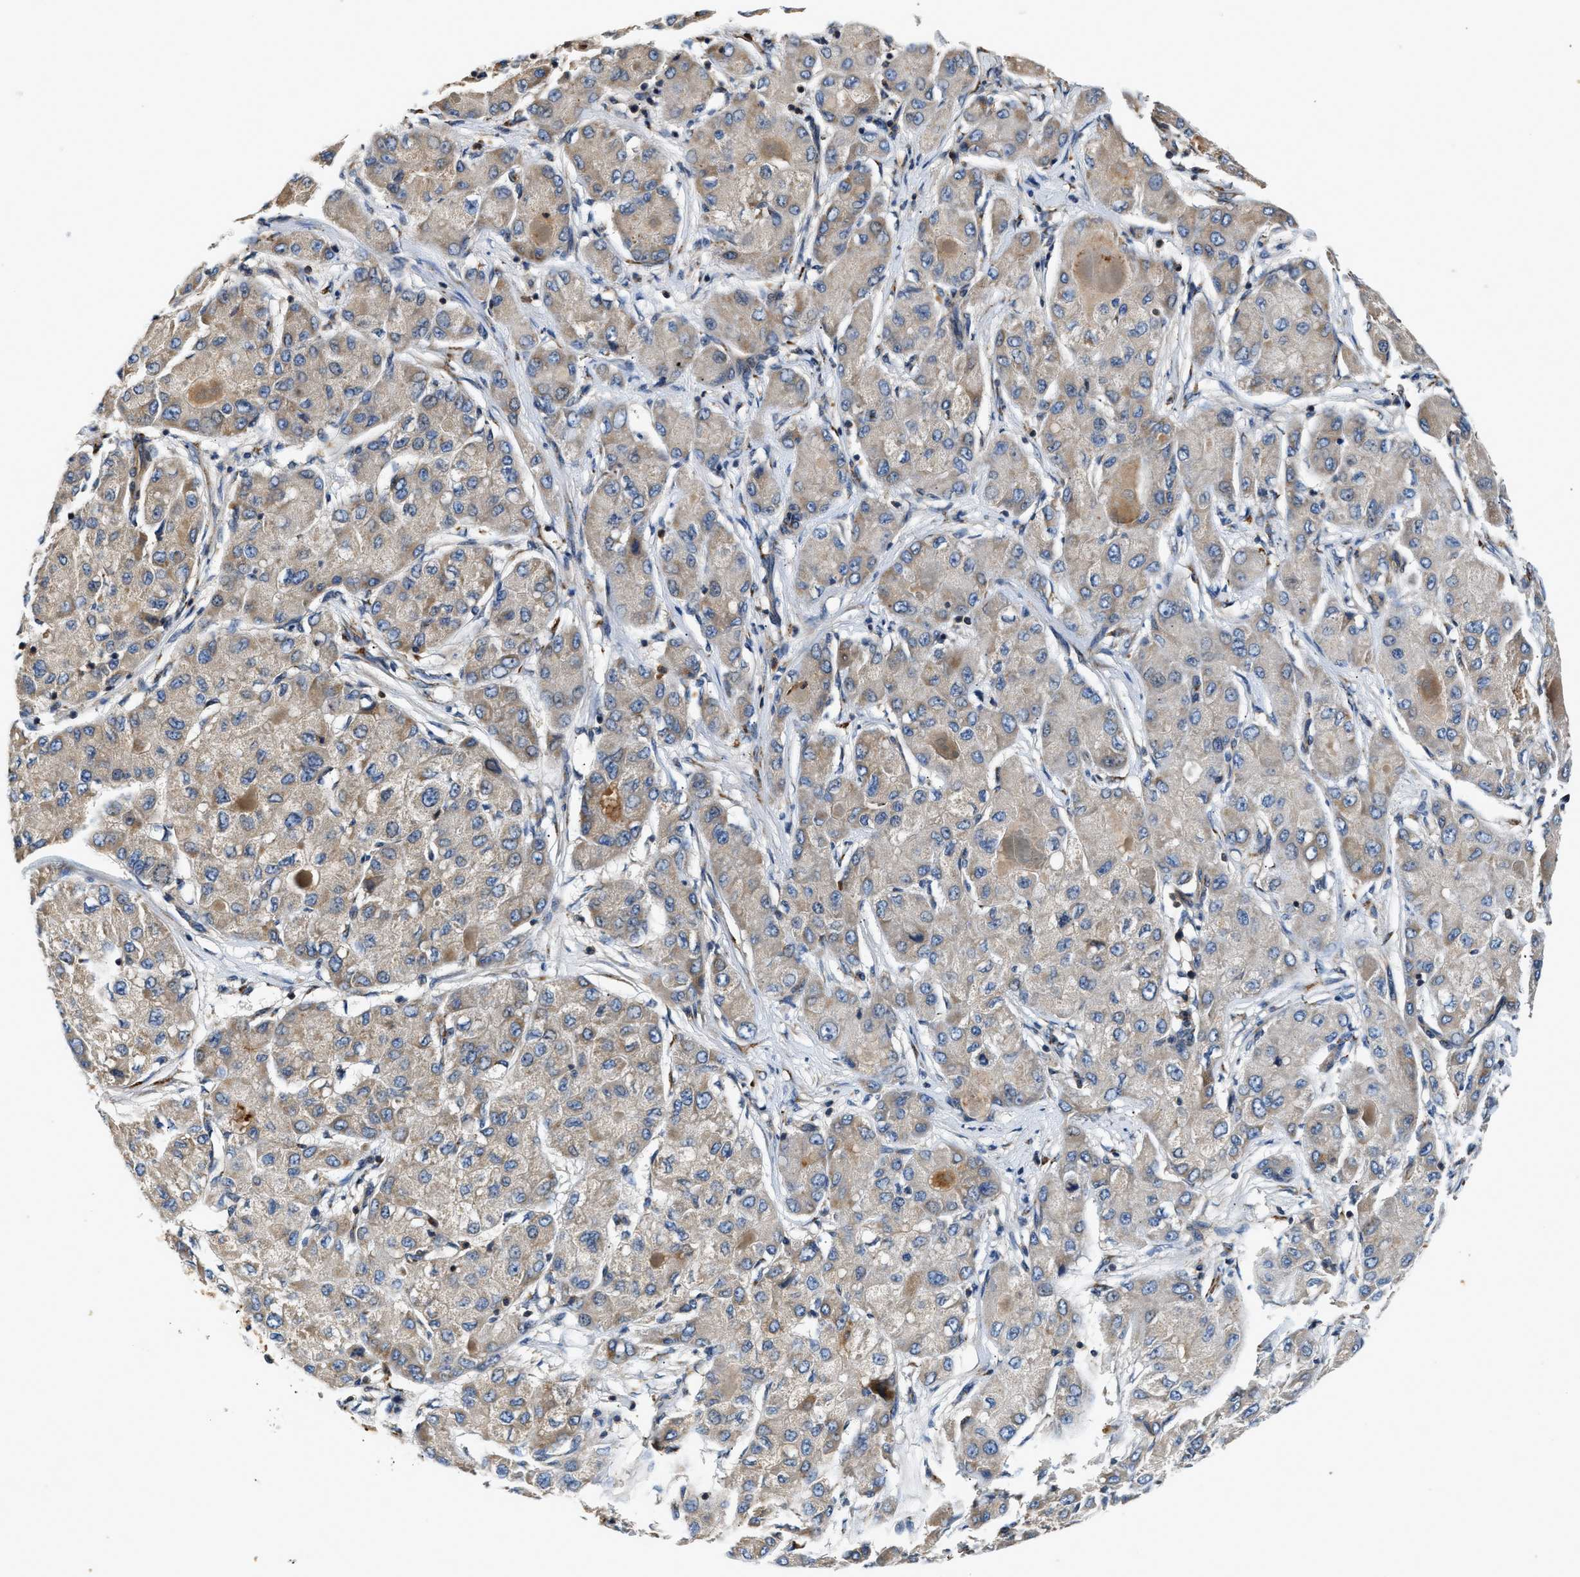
{"staining": {"intensity": "strong", "quantity": ">75%", "location": "cytoplasmic/membranous"}, "tissue": "liver cancer", "cell_type": "Tumor cells", "image_type": "cancer", "snomed": [{"axis": "morphology", "description": "Carcinoma, Hepatocellular, NOS"}, {"axis": "topography", "description": "Liver"}], "caption": "A micrograph showing strong cytoplasmic/membranous positivity in about >75% of tumor cells in liver hepatocellular carcinoma, as visualized by brown immunohistochemical staining.", "gene": "CHUK", "patient": {"sex": "male", "age": 80}}